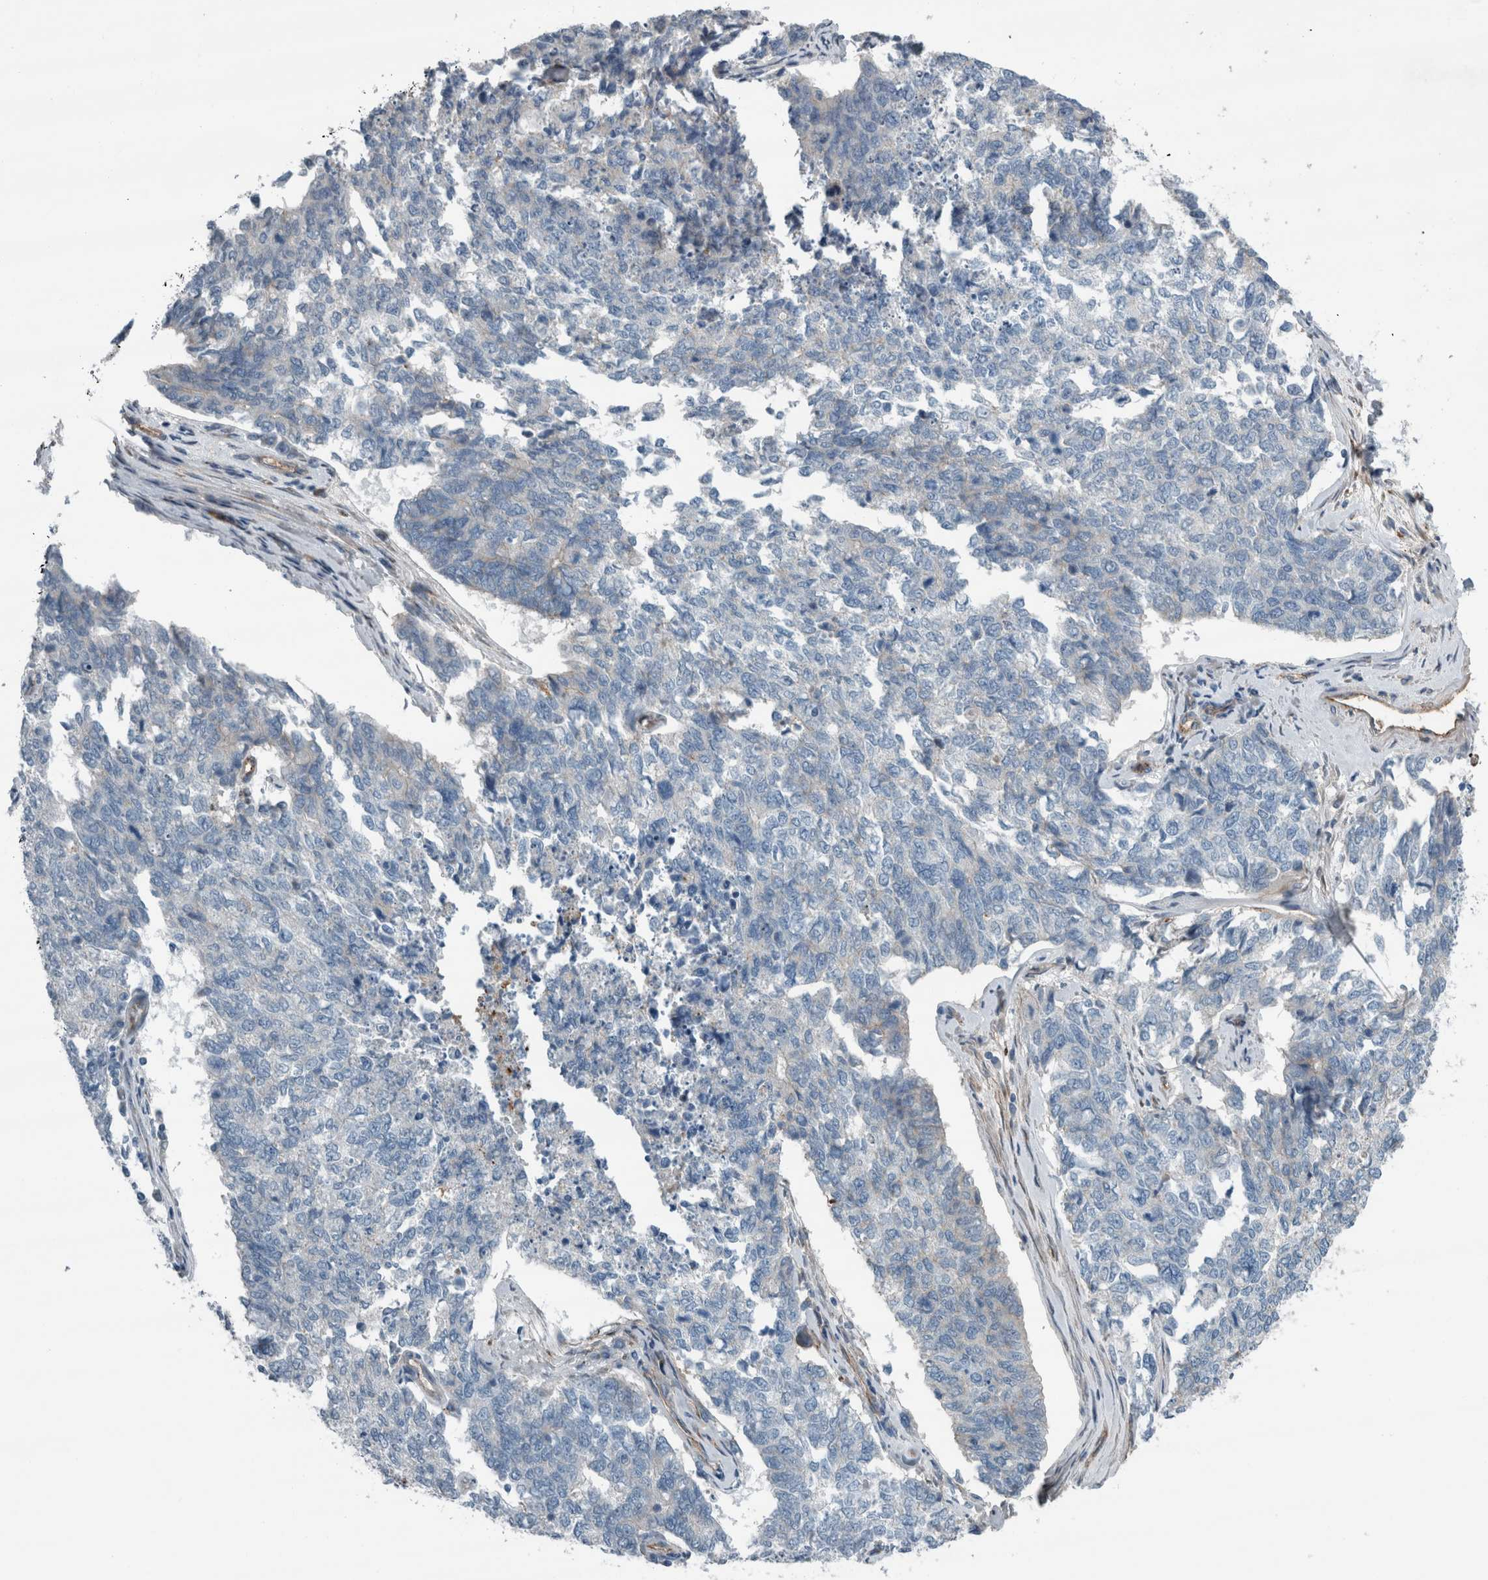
{"staining": {"intensity": "negative", "quantity": "none", "location": "none"}, "tissue": "cervical cancer", "cell_type": "Tumor cells", "image_type": "cancer", "snomed": [{"axis": "morphology", "description": "Squamous cell carcinoma, NOS"}, {"axis": "topography", "description": "Cervix"}], "caption": "Immunohistochemical staining of cervical cancer (squamous cell carcinoma) shows no significant staining in tumor cells. (DAB (3,3'-diaminobenzidine) IHC, high magnification).", "gene": "GLT8D2", "patient": {"sex": "female", "age": 63}}